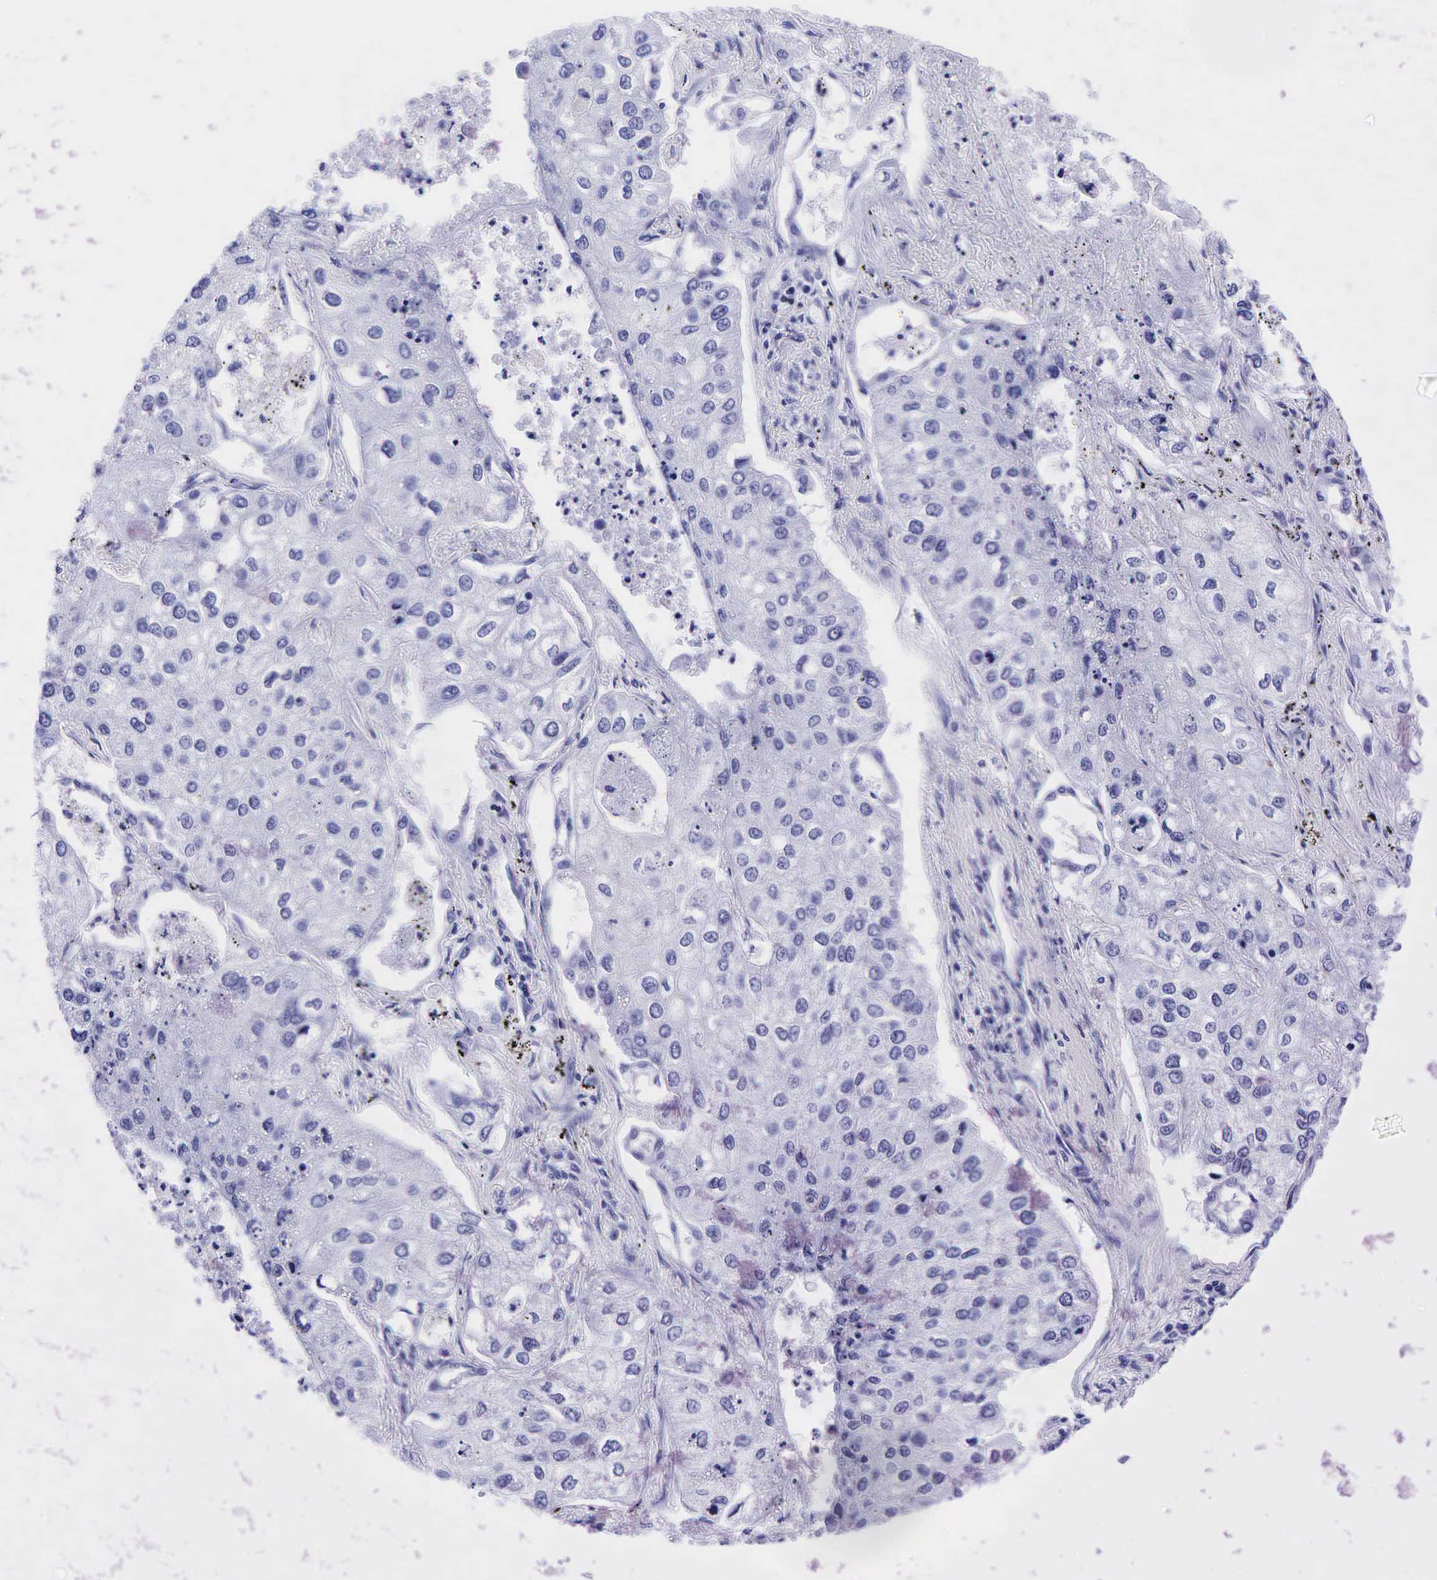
{"staining": {"intensity": "negative", "quantity": "none", "location": "none"}, "tissue": "lung cancer", "cell_type": "Tumor cells", "image_type": "cancer", "snomed": [{"axis": "morphology", "description": "Squamous cell carcinoma, NOS"}, {"axis": "topography", "description": "Lung"}], "caption": "High power microscopy image of an immunohistochemistry (IHC) micrograph of lung cancer (squamous cell carcinoma), revealing no significant expression in tumor cells. (Brightfield microscopy of DAB immunohistochemistry at high magnification).", "gene": "GCG", "patient": {"sex": "male", "age": 75}}